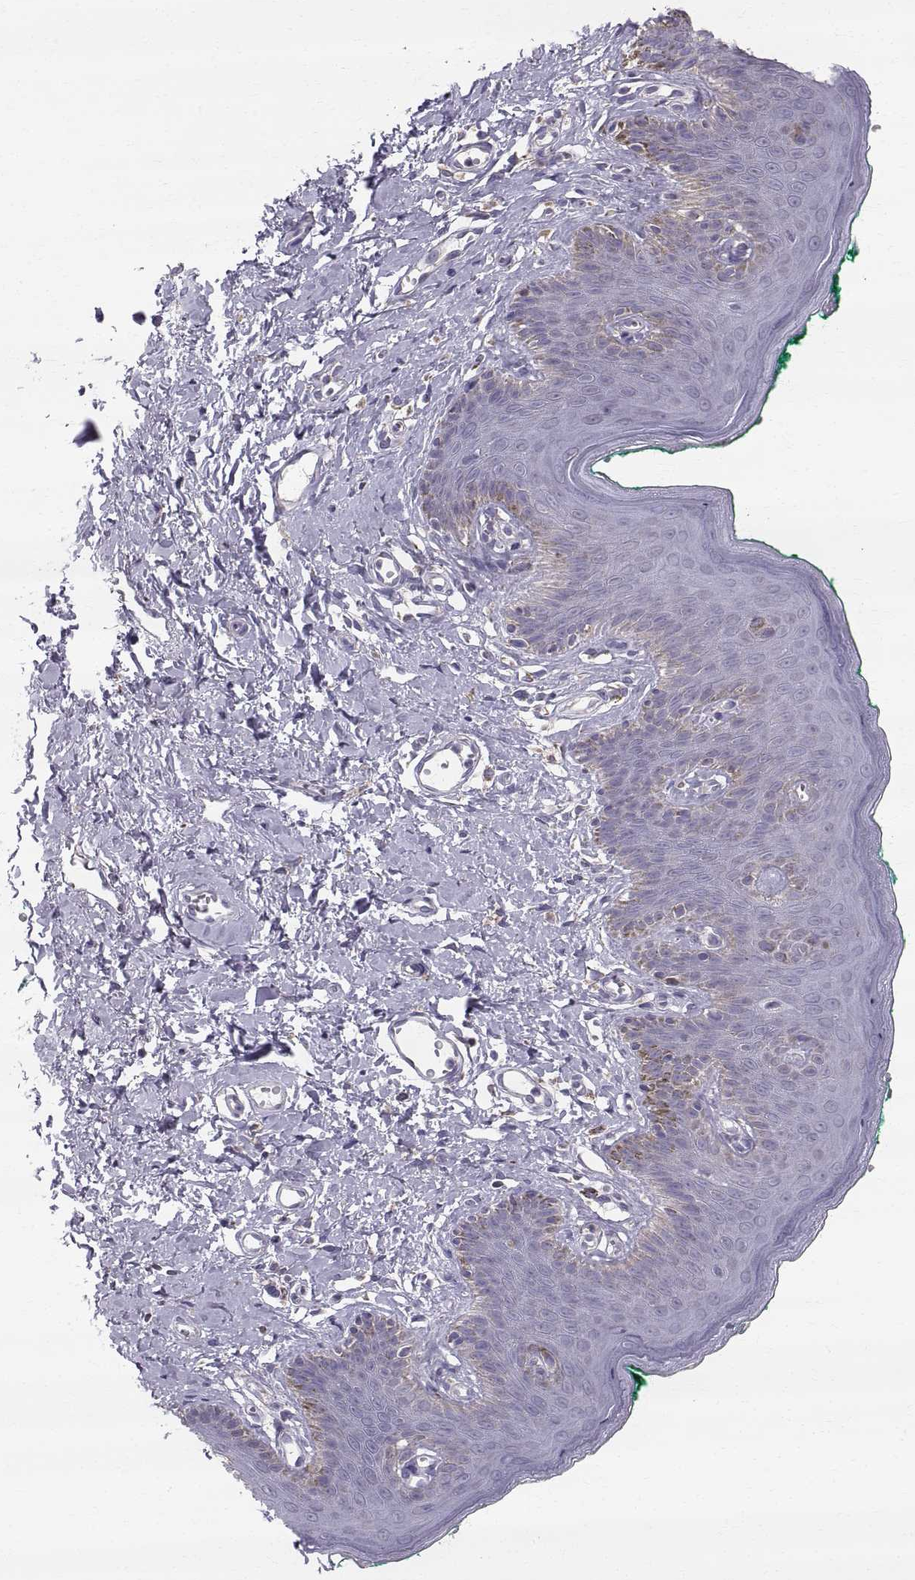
{"staining": {"intensity": "negative", "quantity": "none", "location": "none"}, "tissue": "skin", "cell_type": "Epidermal cells", "image_type": "normal", "snomed": [{"axis": "morphology", "description": "Normal tissue, NOS"}, {"axis": "topography", "description": "Vulva"}], "caption": "Human skin stained for a protein using IHC exhibits no expression in epidermal cells.", "gene": "STMND1", "patient": {"sex": "female", "age": 66}}